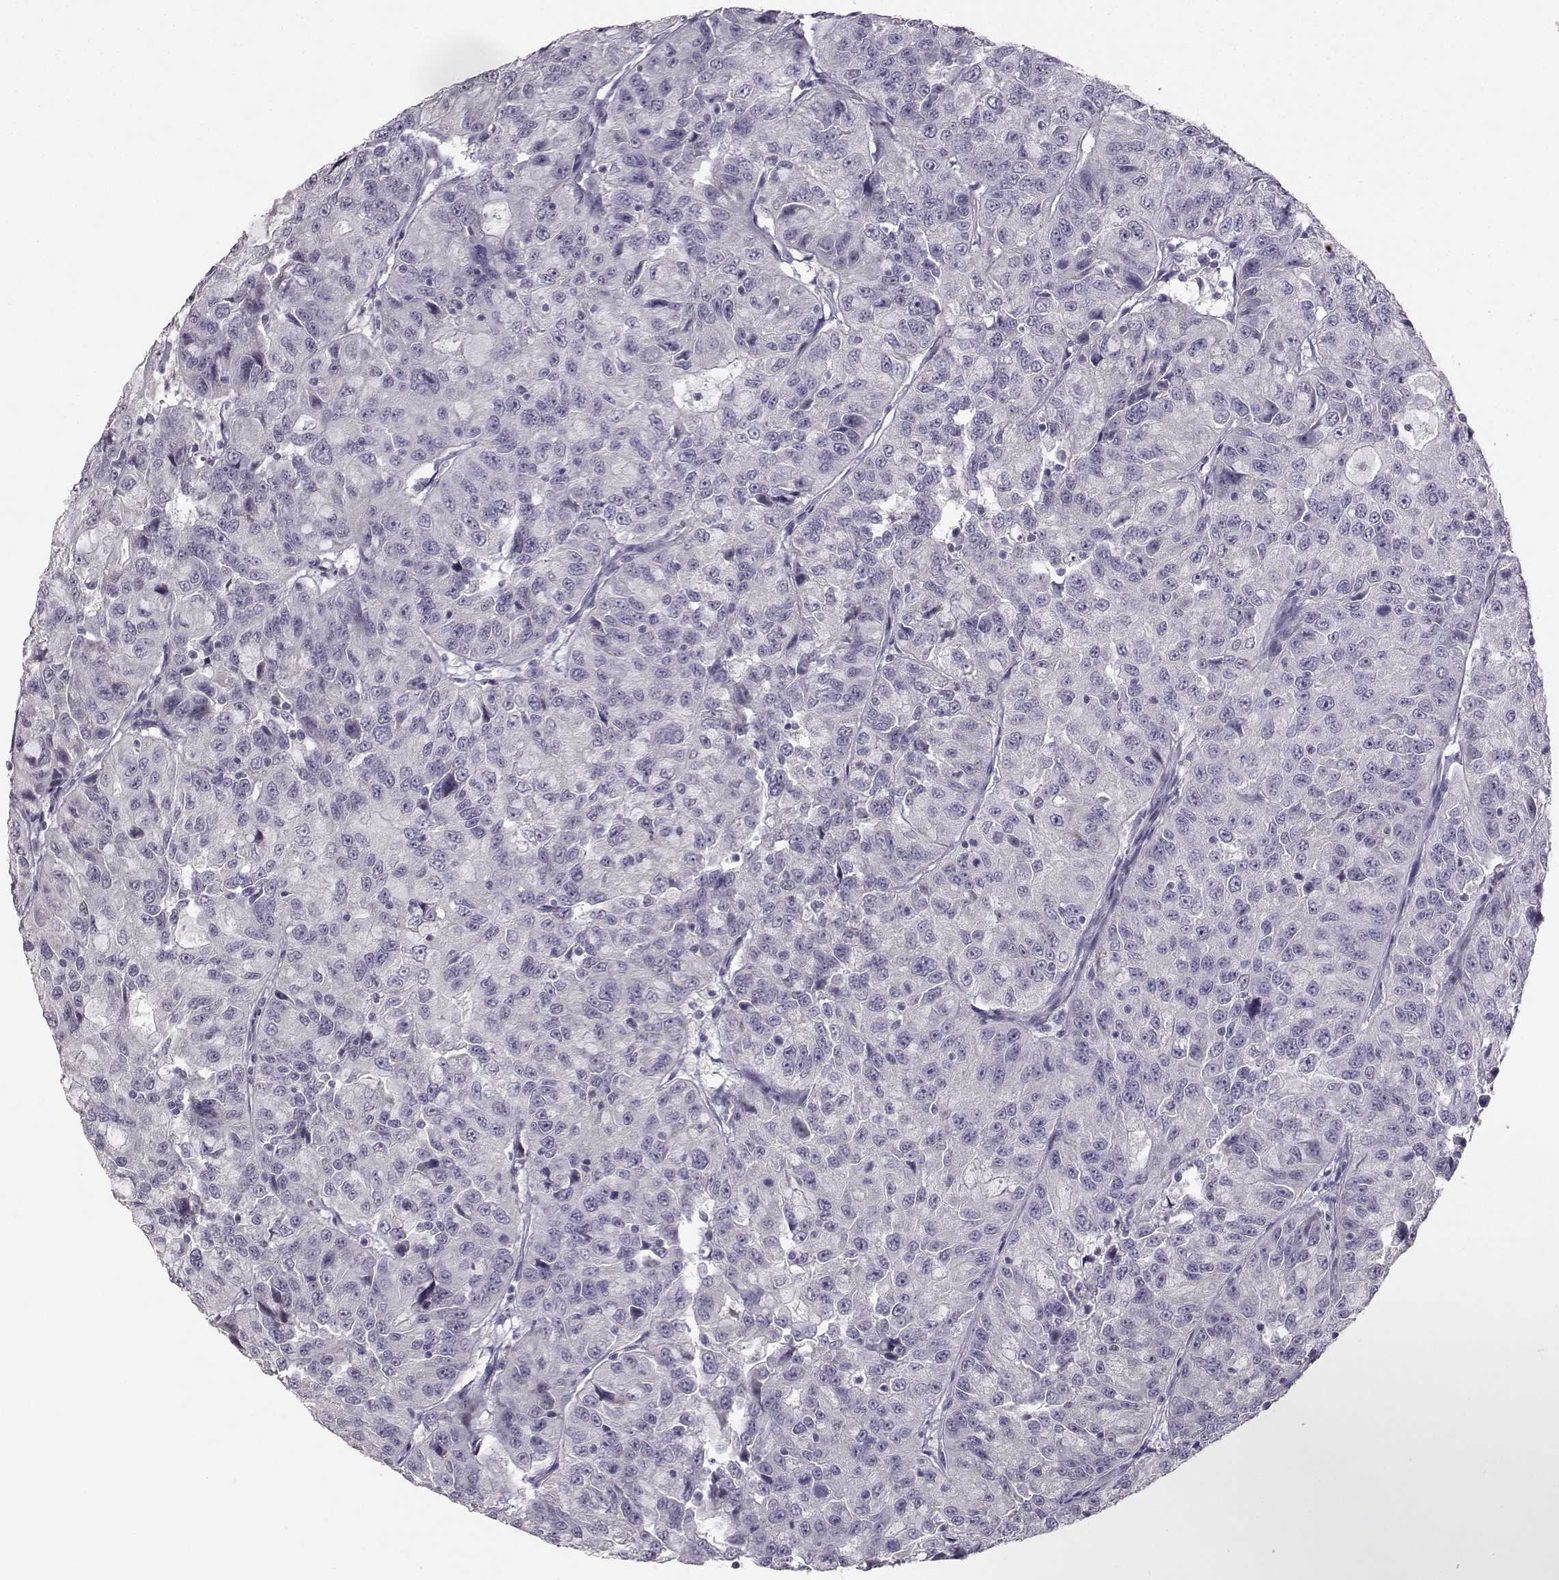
{"staining": {"intensity": "negative", "quantity": "none", "location": "none"}, "tissue": "urothelial cancer", "cell_type": "Tumor cells", "image_type": "cancer", "snomed": [{"axis": "morphology", "description": "Urothelial carcinoma, NOS"}, {"axis": "morphology", "description": "Urothelial carcinoma, High grade"}, {"axis": "topography", "description": "Urinary bladder"}], "caption": "Tumor cells are negative for protein expression in human urothelial cancer. (DAB IHC, high magnification).", "gene": "PKP2", "patient": {"sex": "female", "age": 73}}